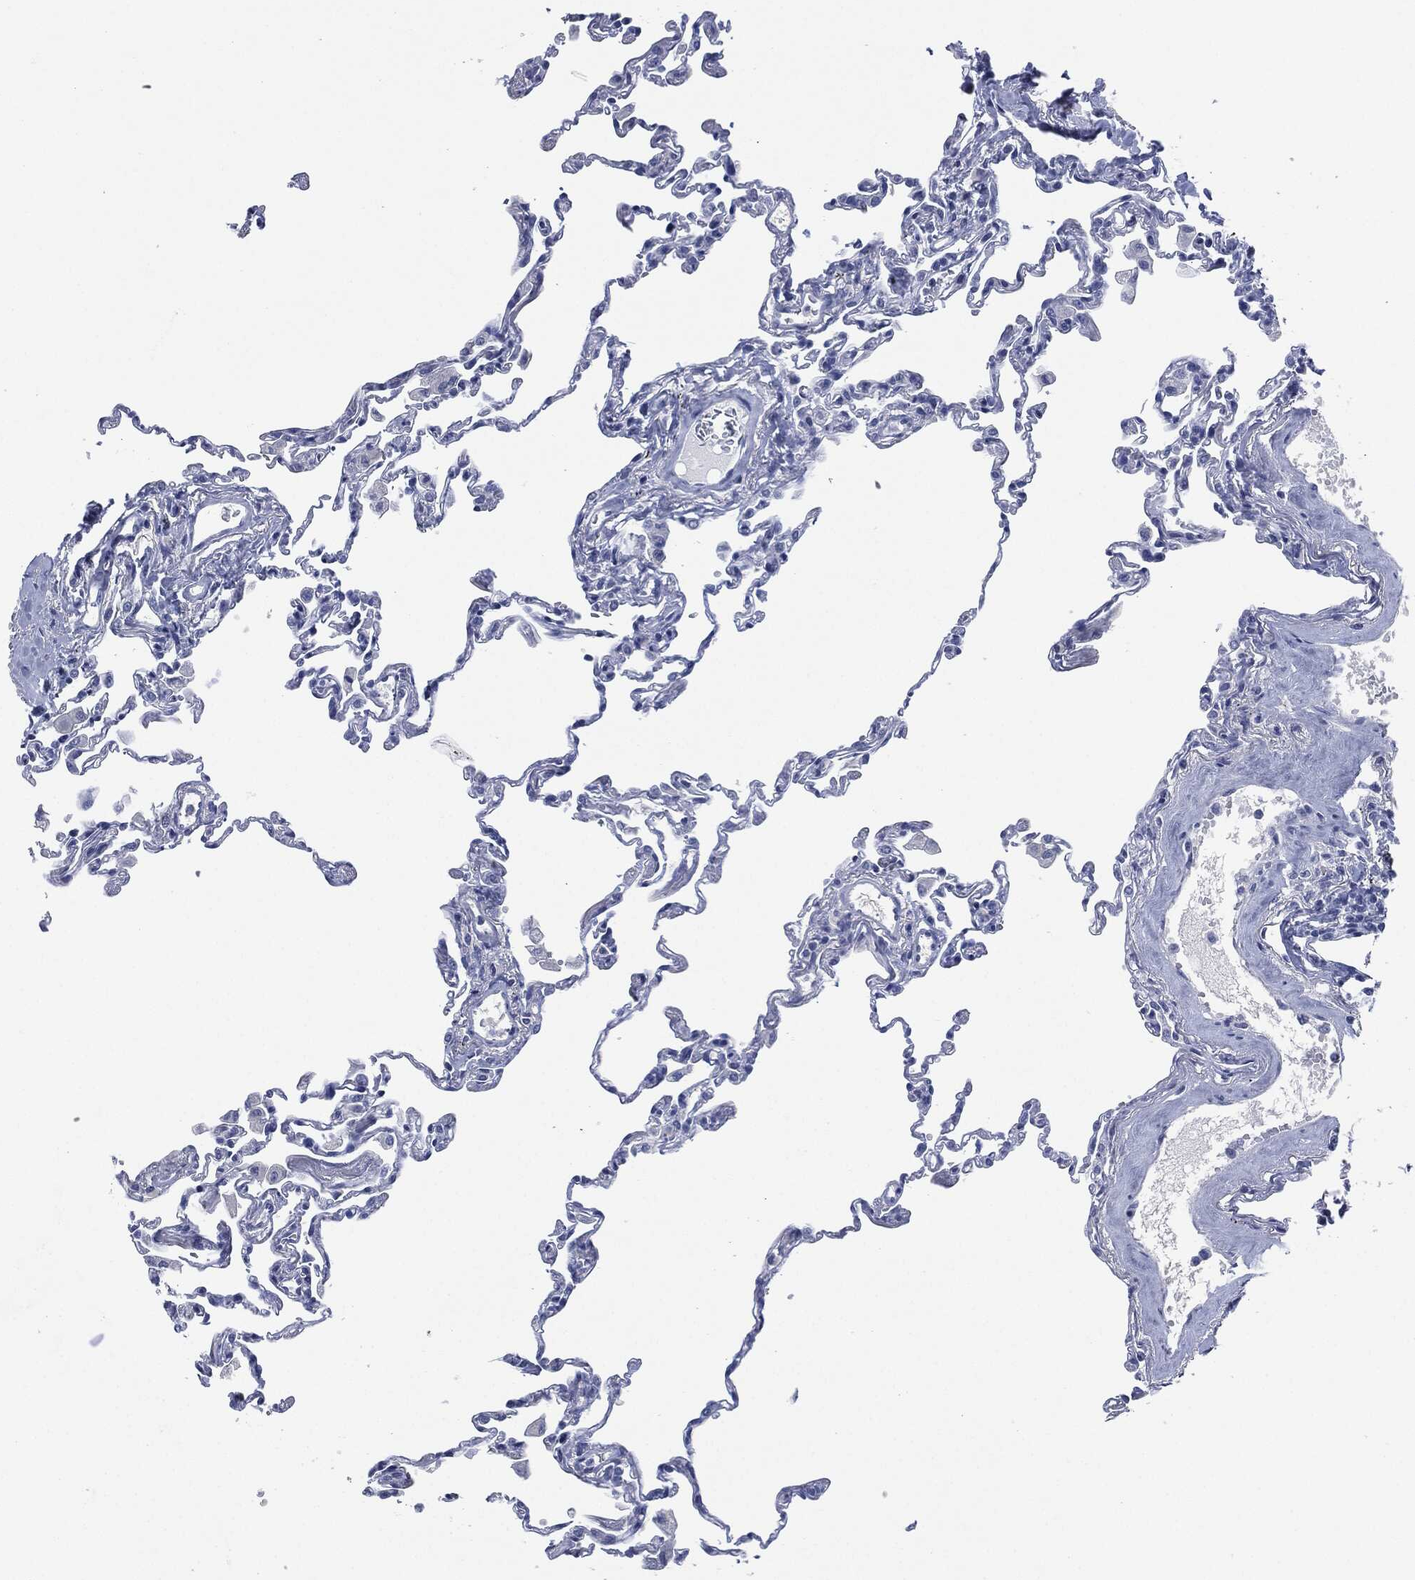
{"staining": {"intensity": "negative", "quantity": "none", "location": "none"}, "tissue": "lung", "cell_type": "Alveolar cells", "image_type": "normal", "snomed": [{"axis": "morphology", "description": "Normal tissue, NOS"}, {"axis": "topography", "description": "Lung"}], "caption": "Immunohistochemical staining of normal human lung displays no significant expression in alveolar cells.", "gene": "MUC16", "patient": {"sex": "female", "age": 57}}